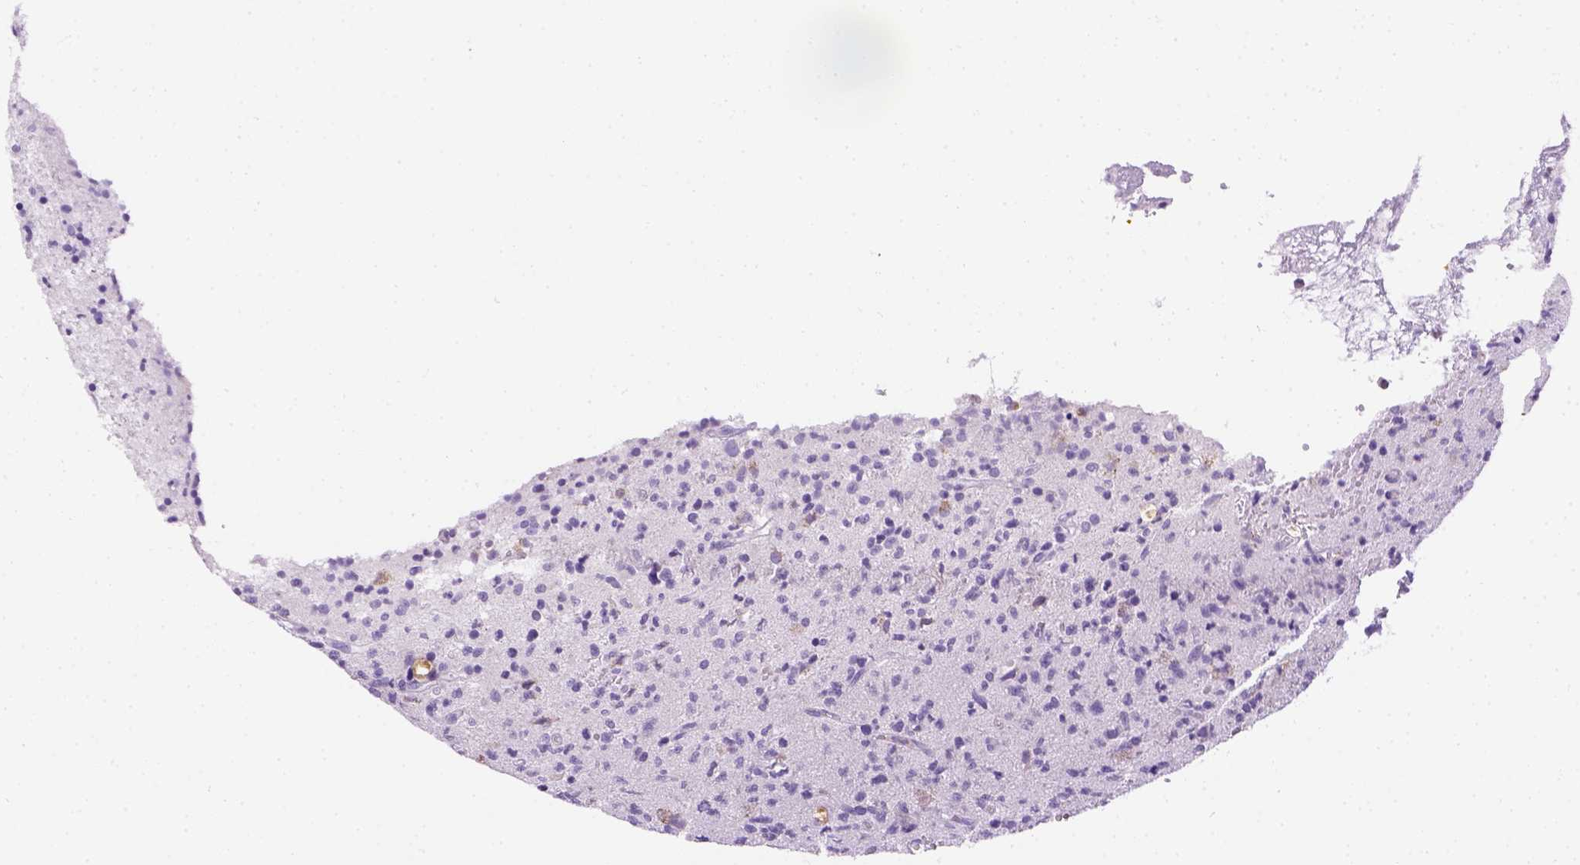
{"staining": {"intensity": "negative", "quantity": "none", "location": "none"}, "tissue": "glioma", "cell_type": "Tumor cells", "image_type": "cancer", "snomed": [{"axis": "morphology", "description": "Glioma, malignant, Low grade"}, {"axis": "topography", "description": "Brain"}], "caption": "An immunohistochemistry (IHC) image of glioma is shown. There is no staining in tumor cells of glioma.", "gene": "TMEM38A", "patient": {"sex": "male", "age": 64}}